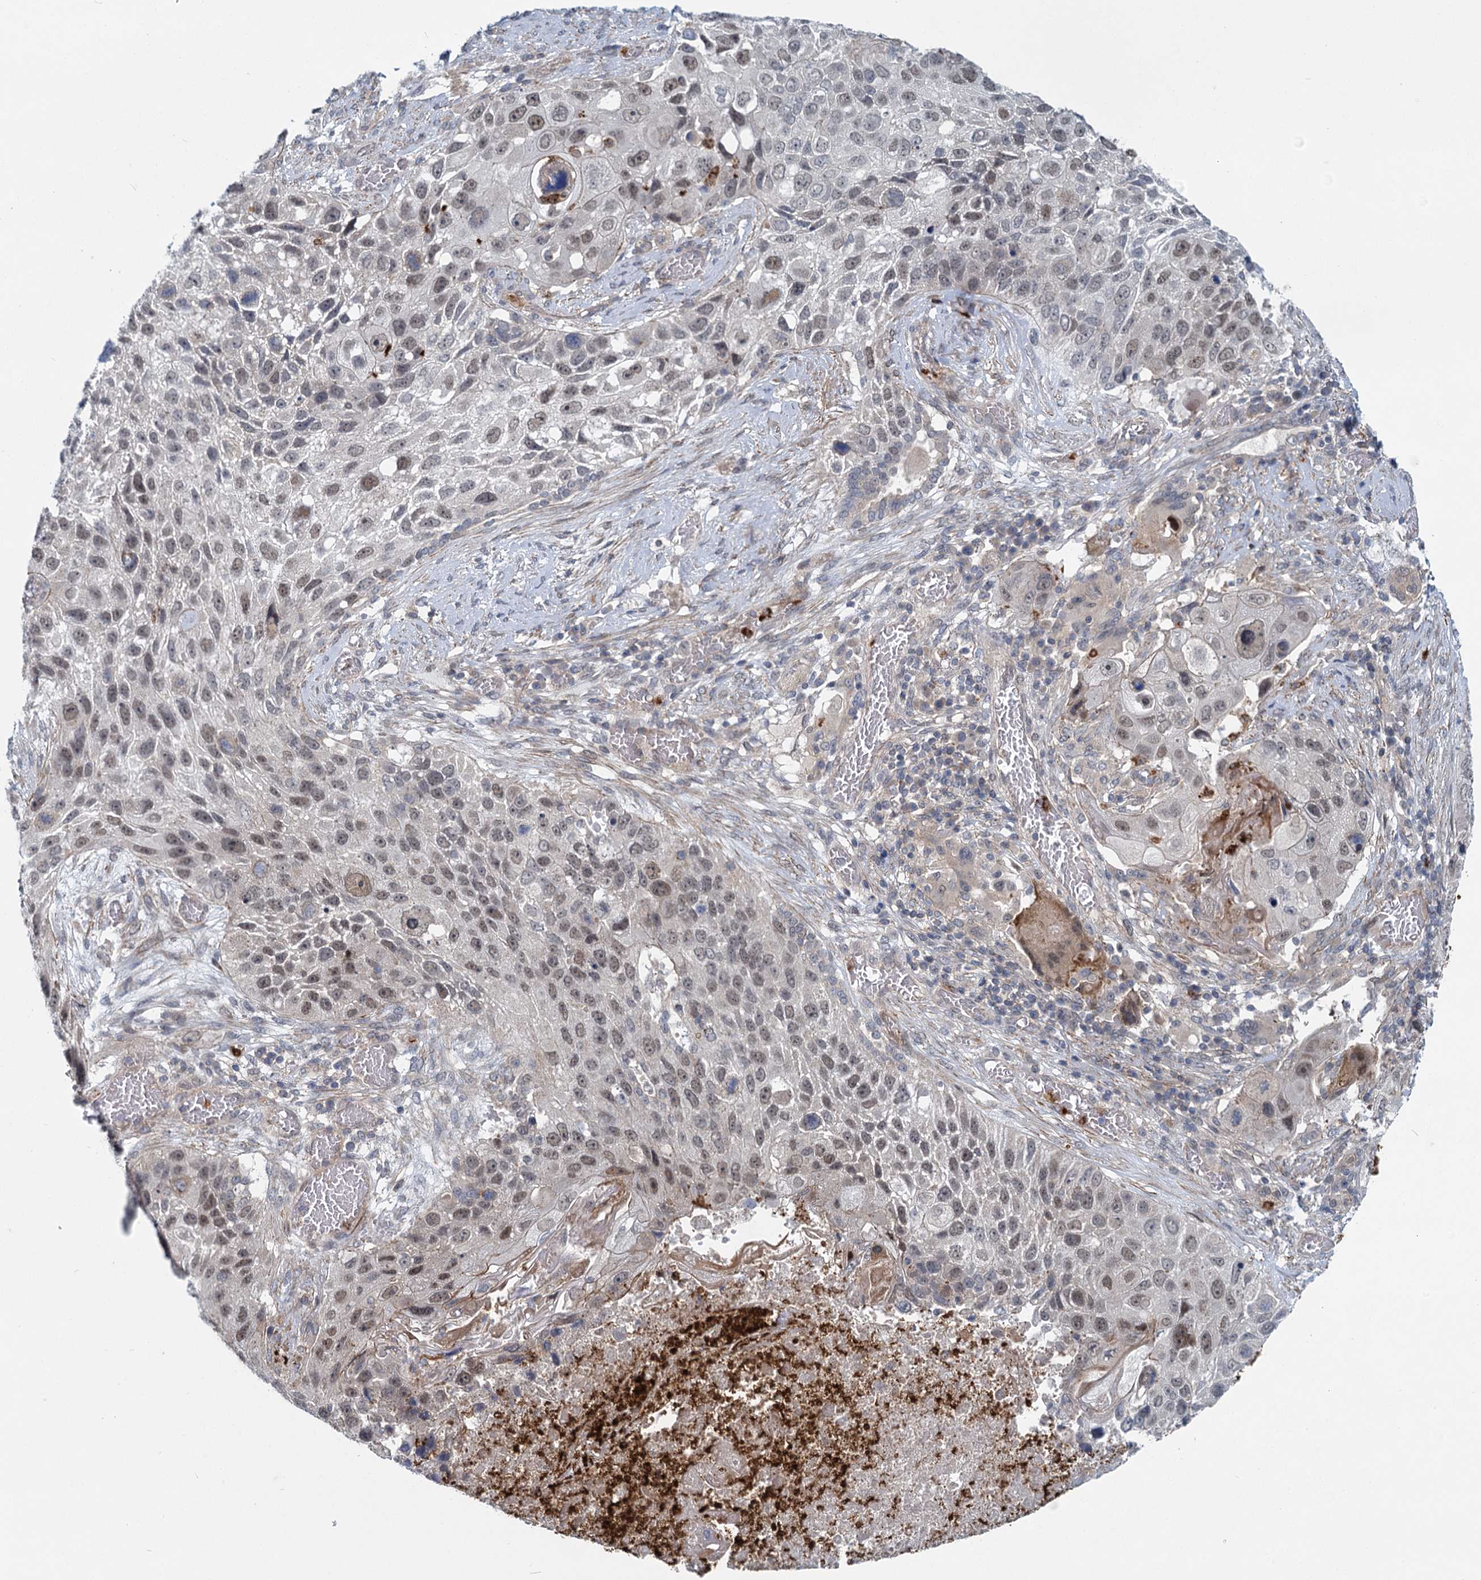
{"staining": {"intensity": "moderate", "quantity": "<25%", "location": "nuclear"}, "tissue": "lung cancer", "cell_type": "Tumor cells", "image_type": "cancer", "snomed": [{"axis": "morphology", "description": "Squamous cell carcinoma, NOS"}, {"axis": "topography", "description": "Lung"}], "caption": "Immunohistochemical staining of human squamous cell carcinoma (lung) demonstrates low levels of moderate nuclear protein staining in about <25% of tumor cells. The protein of interest is stained brown, and the nuclei are stained in blue (DAB IHC with brightfield microscopy, high magnification).", "gene": "ADCY2", "patient": {"sex": "male", "age": 61}}